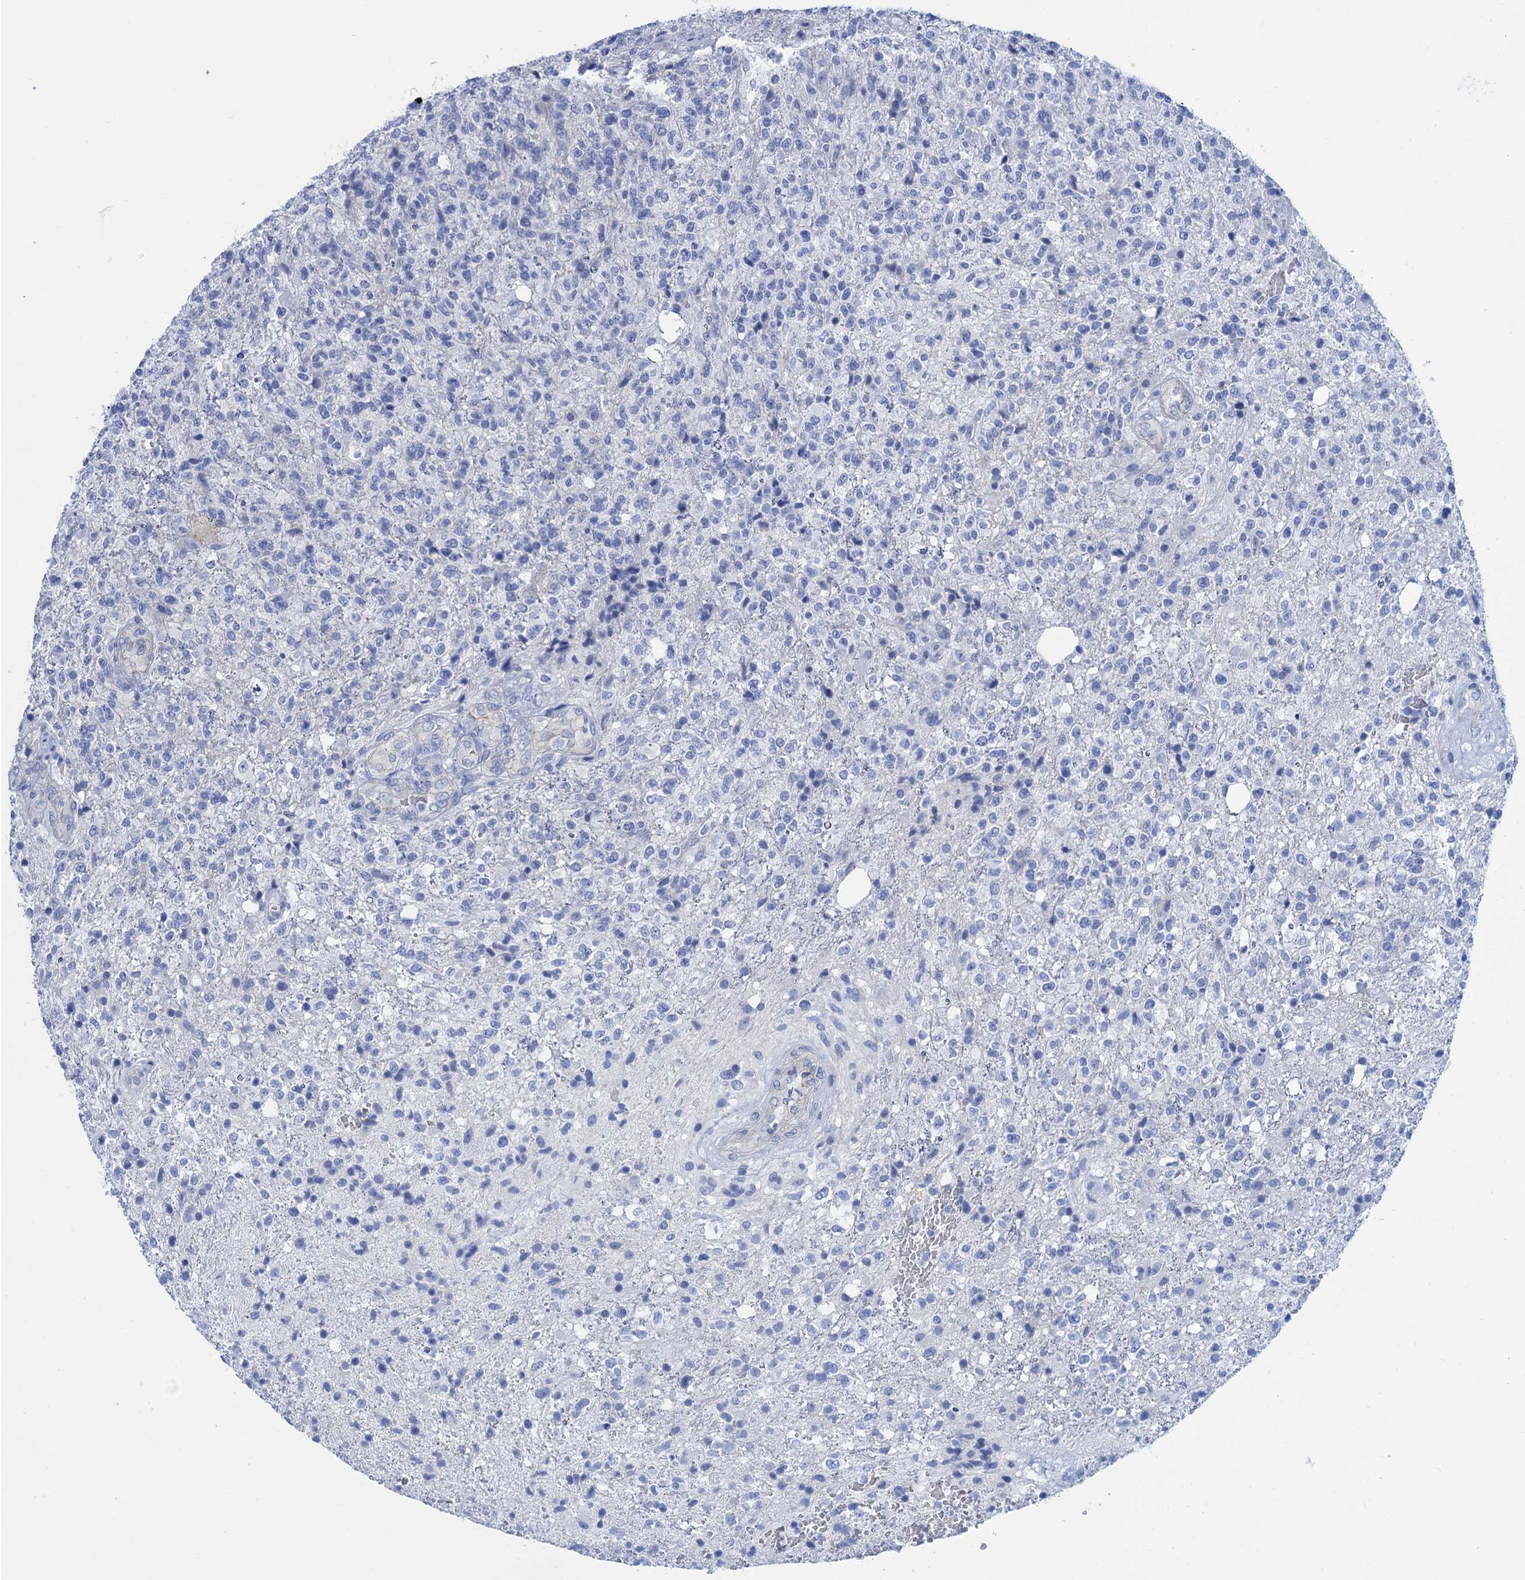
{"staining": {"intensity": "negative", "quantity": "none", "location": "none"}, "tissue": "glioma", "cell_type": "Tumor cells", "image_type": "cancer", "snomed": [{"axis": "morphology", "description": "Glioma, malignant, High grade"}, {"axis": "topography", "description": "Brain"}], "caption": "Immunohistochemistry of human malignant high-grade glioma reveals no positivity in tumor cells.", "gene": "CALML5", "patient": {"sex": "male", "age": 56}}